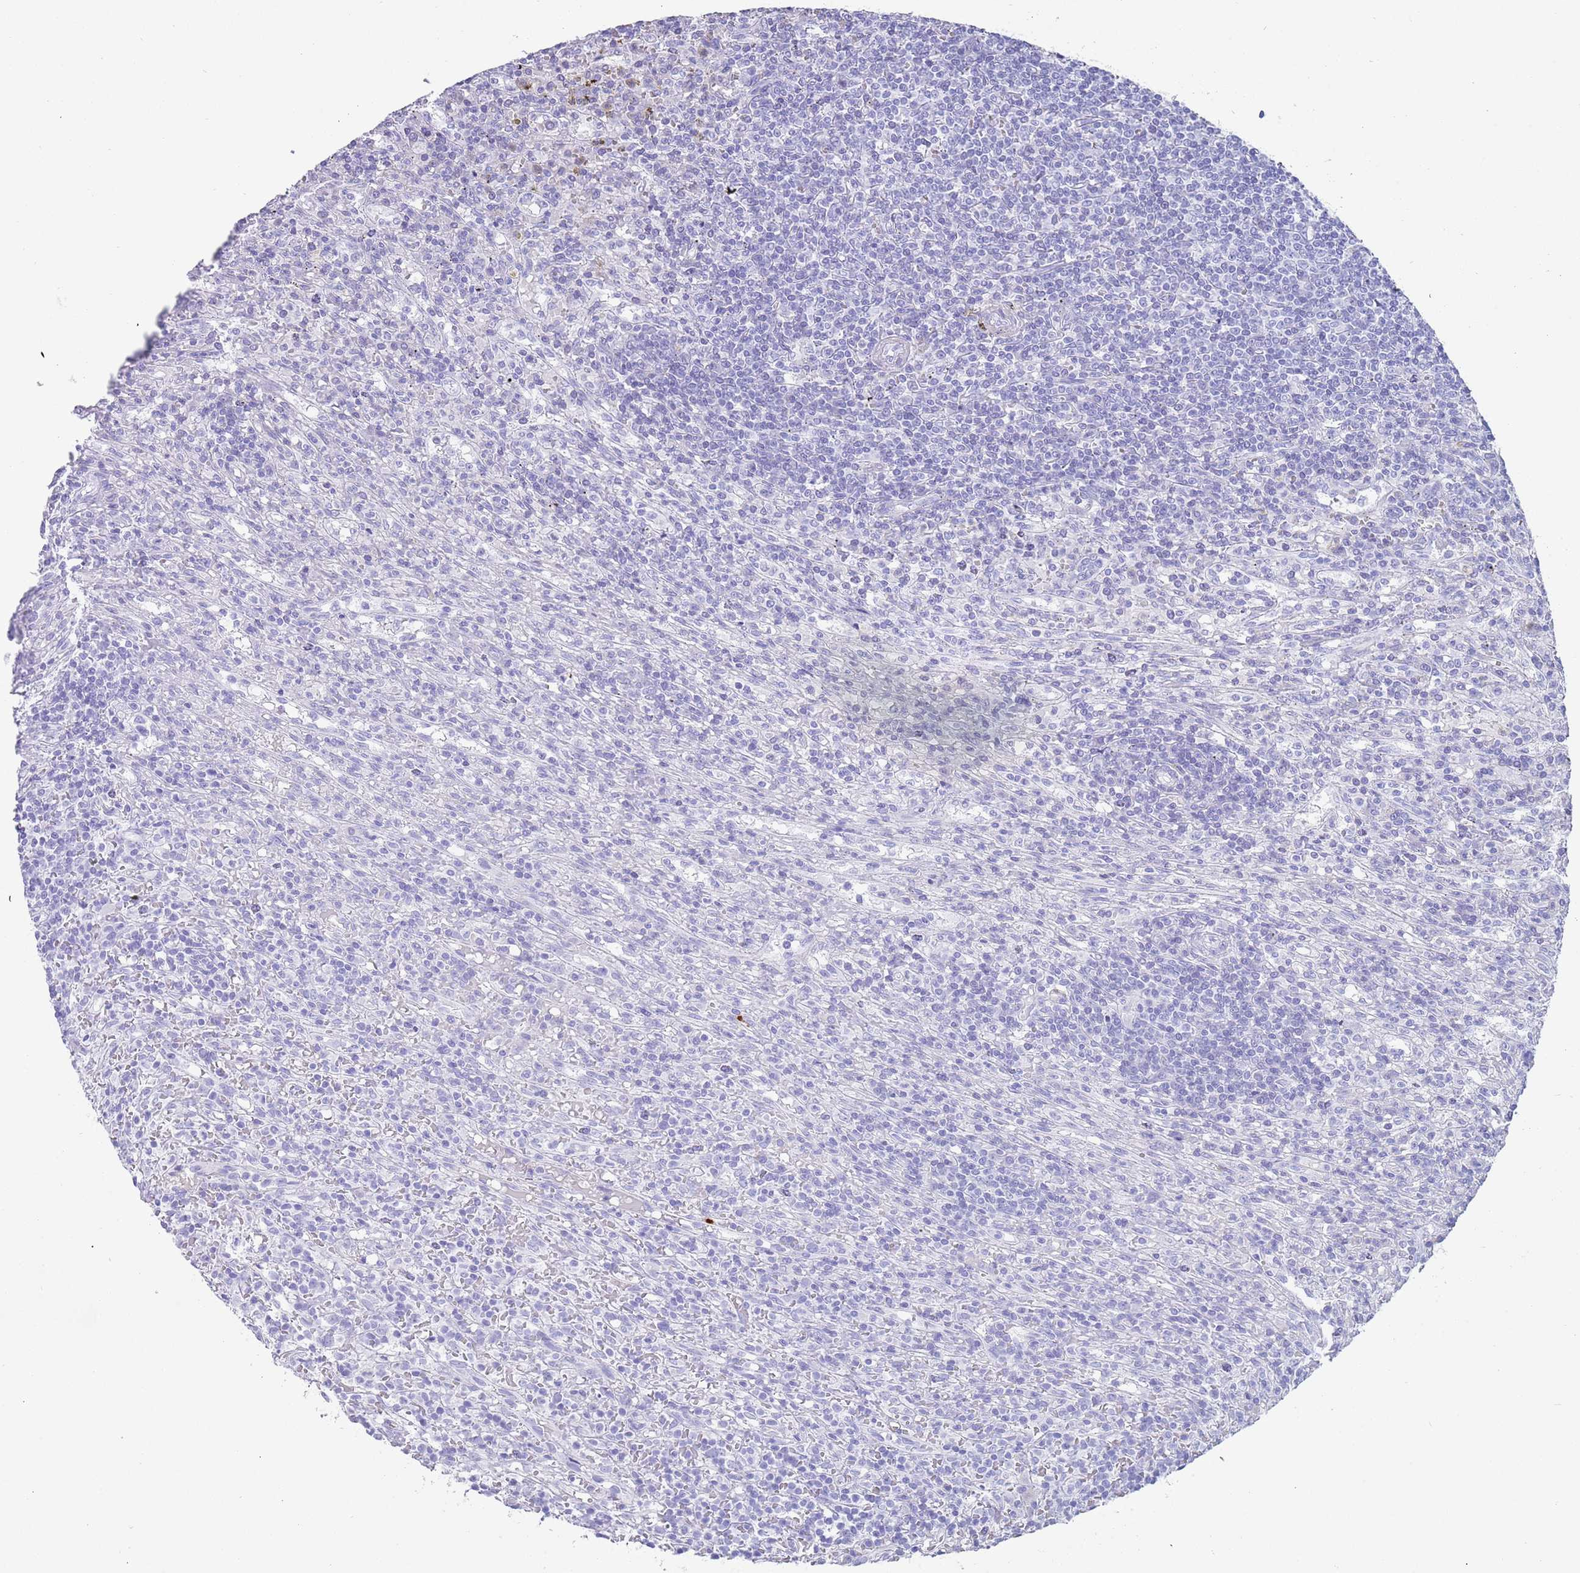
{"staining": {"intensity": "negative", "quantity": "none", "location": "none"}, "tissue": "lymphoma", "cell_type": "Tumor cells", "image_type": "cancer", "snomed": [{"axis": "morphology", "description": "Malignant lymphoma, non-Hodgkin's type, Low grade"}, {"axis": "topography", "description": "Spleen"}], "caption": "The histopathology image exhibits no staining of tumor cells in lymphoma. (Brightfield microscopy of DAB immunohistochemistry at high magnification).", "gene": "MYADML2", "patient": {"sex": "male", "age": 76}}